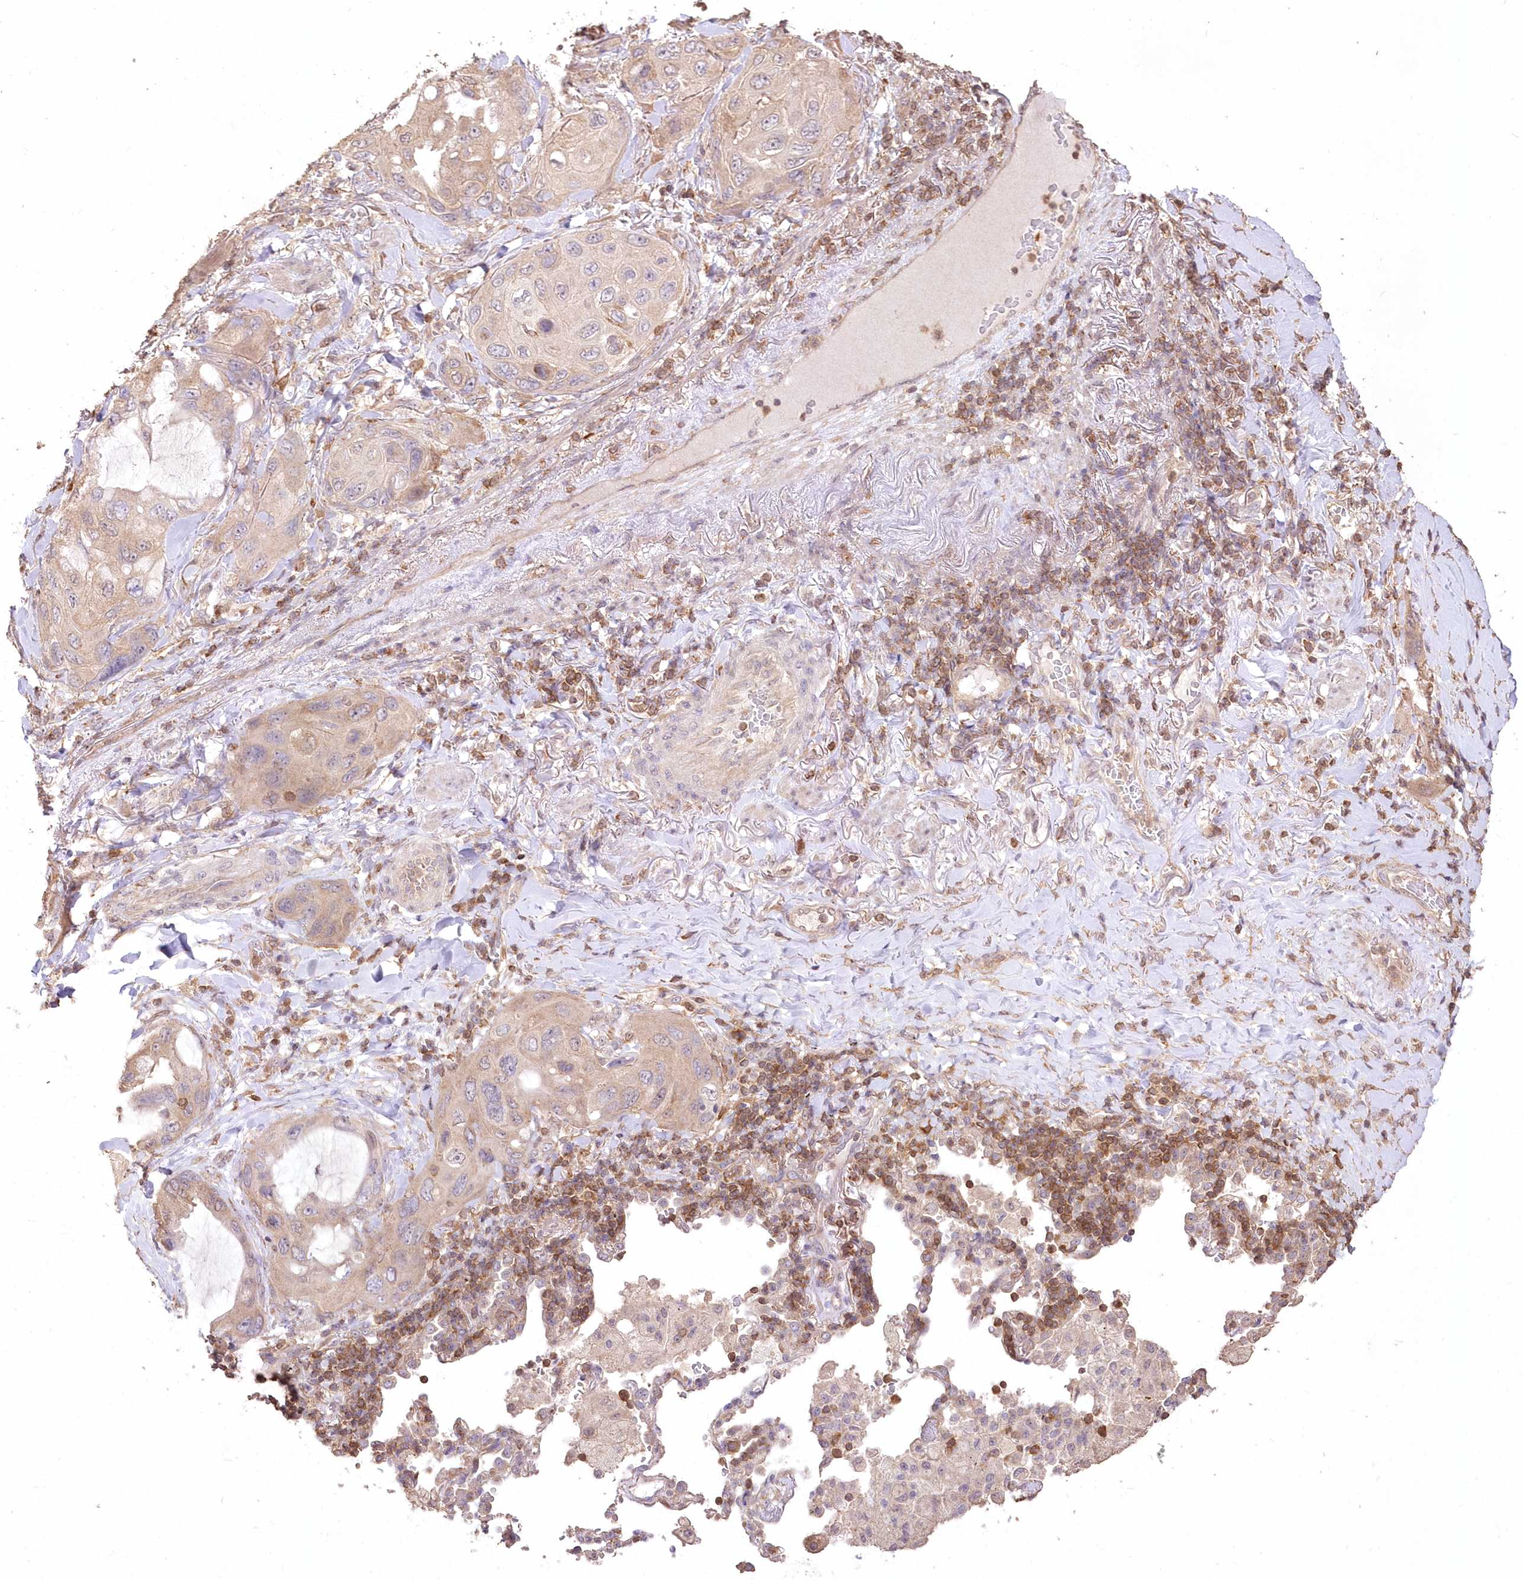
{"staining": {"intensity": "weak", "quantity": "25%-75%", "location": "cytoplasmic/membranous"}, "tissue": "lung cancer", "cell_type": "Tumor cells", "image_type": "cancer", "snomed": [{"axis": "morphology", "description": "Squamous cell carcinoma, NOS"}, {"axis": "topography", "description": "Lung"}], "caption": "DAB (3,3'-diaminobenzidine) immunohistochemical staining of human squamous cell carcinoma (lung) shows weak cytoplasmic/membranous protein positivity in approximately 25%-75% of tumor cells. (DAB (3,3'-diaminobenzidine) IHC, brown staining for protein, blue staining for nuclei).", "gene": "STK17B", "patient": {"sex": "female", "age": 73}}